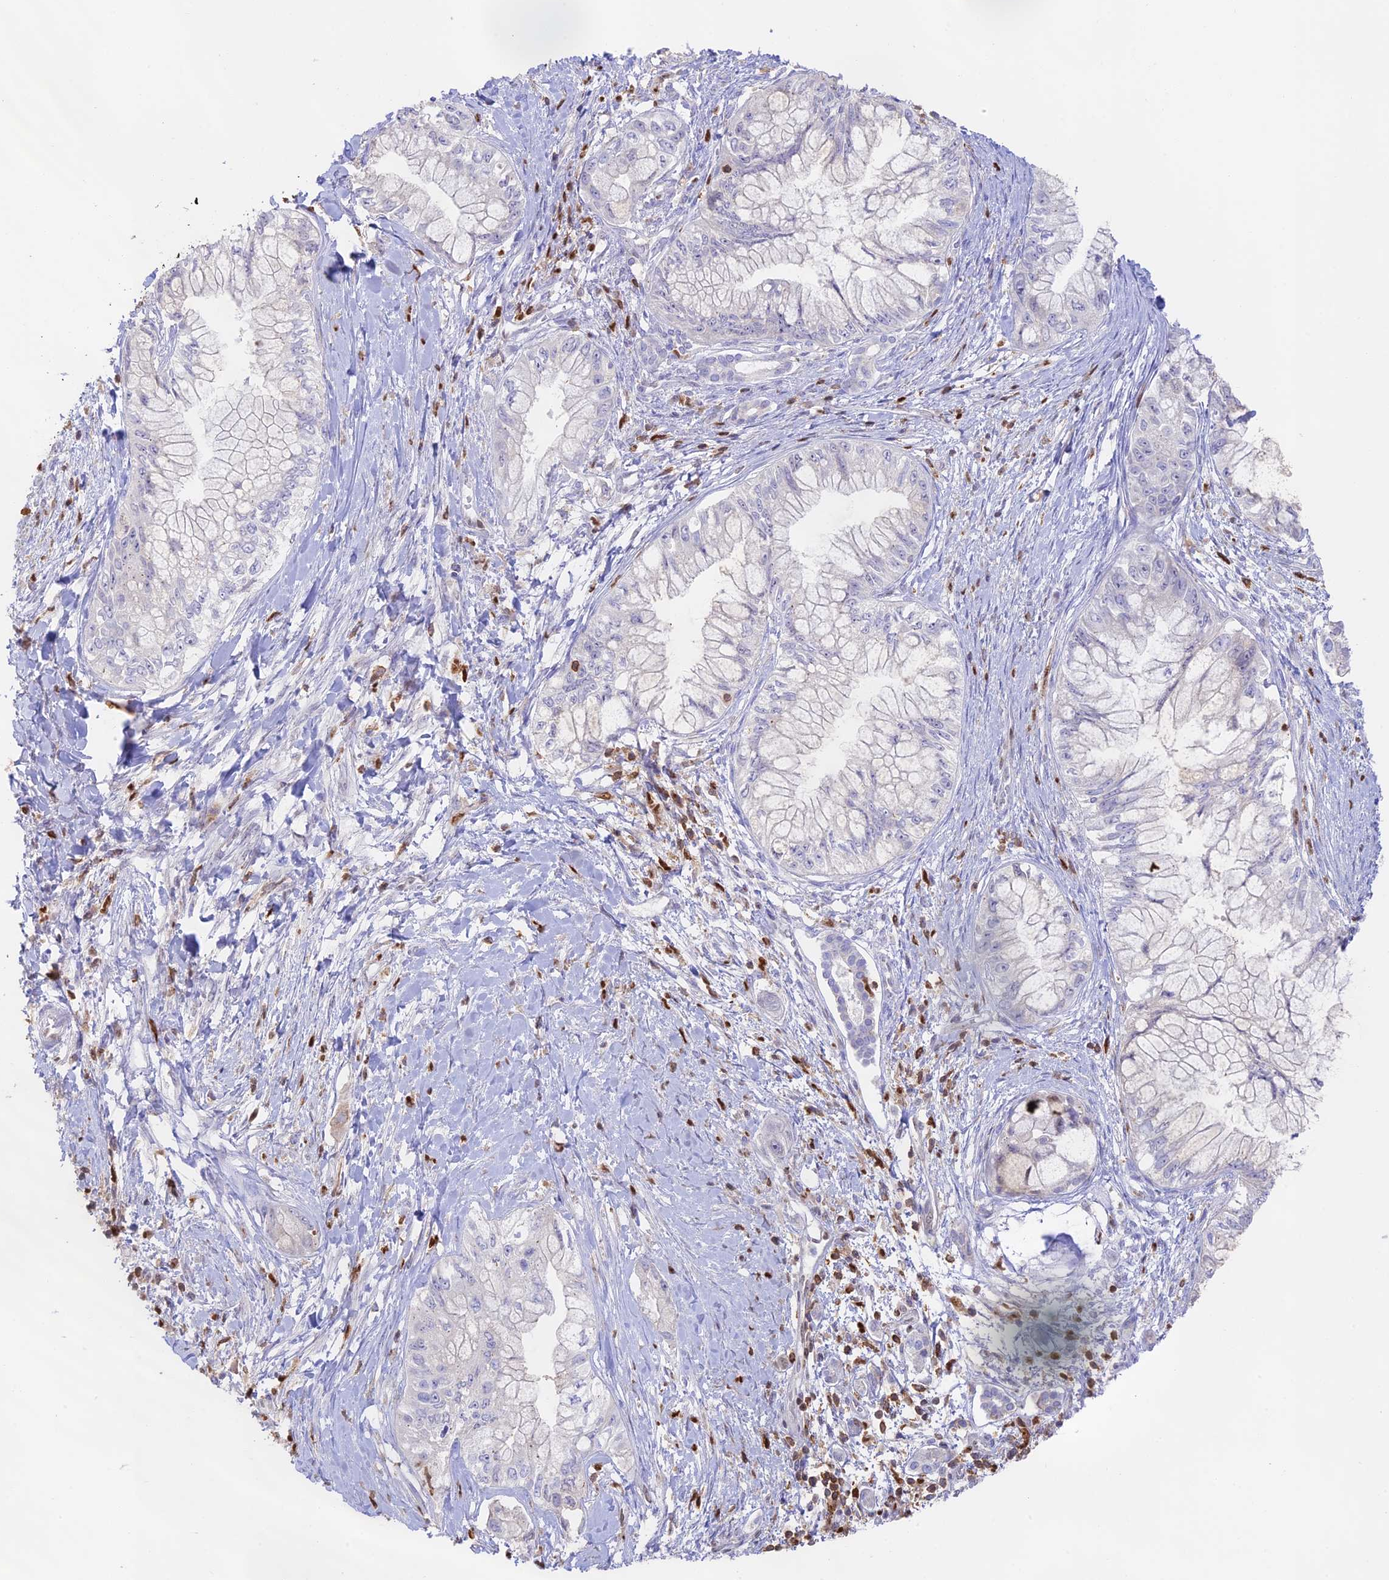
{"staining": {"intensity": "negative", "quantity": "none", "location": "none"}, "tissue": "pancreatic cancer", "cell_type": "Tumor cells", "image_type": "cancer", "snomed": [{"axis": "morphology", "description": "Adenocarcinoma, NOS"}, {"axis": "topography", "description": "Pancreas"}], "caption": "A histopathology image of human pancreatic adenocarcinoma is negative for staining in tumor cells. The staining was performed using DAB (3,3'-diaminobenzidine) to visualize the protein expression in brown, while the nuclei were stained in blue with hematoxylin (Magnification: 20x).", "gene": "DENND1C", "patient": {"sex": "male", "age": 48}}